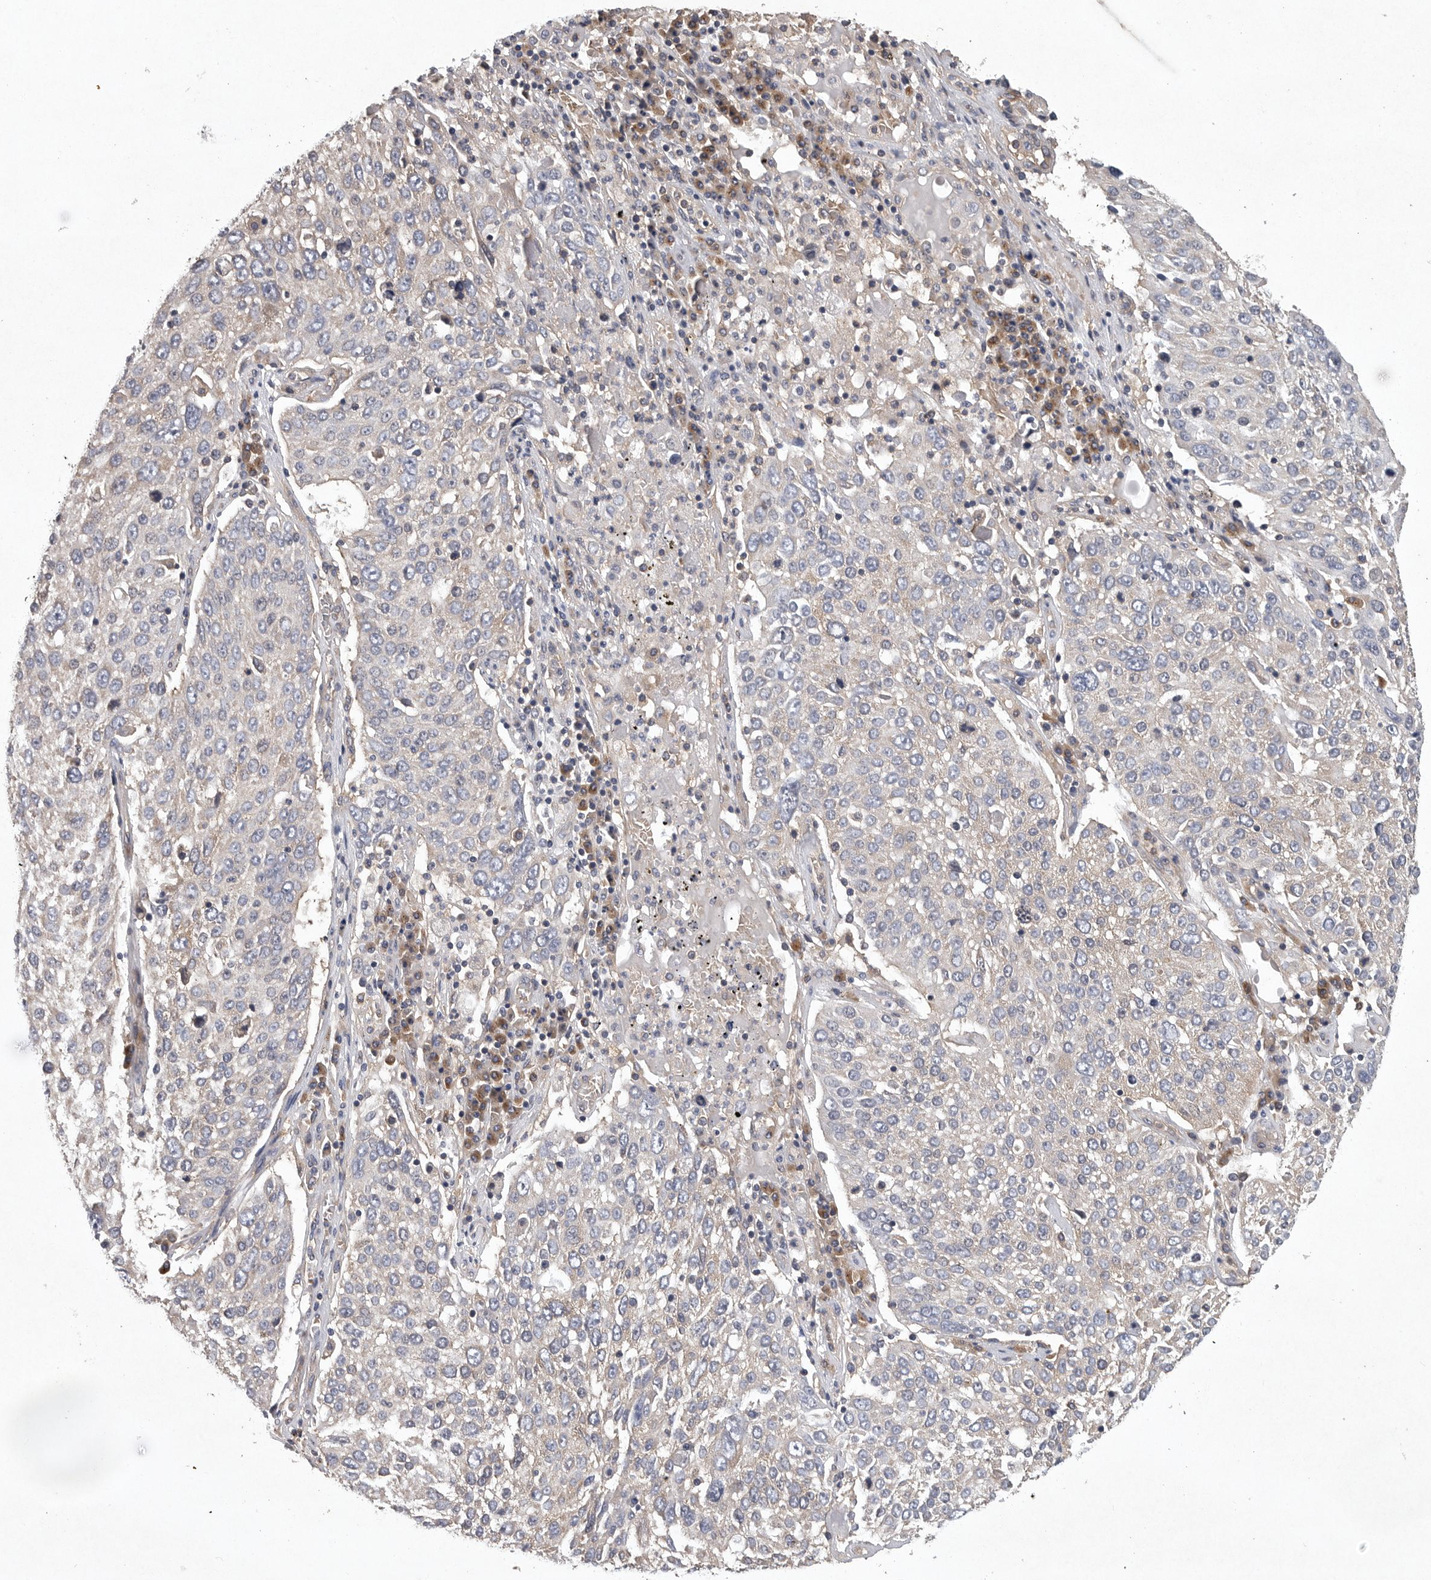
{"staining": {"intensity": "negative", "quantity": "none", "location": "none"}, "tissue": "lung cancer", "cell_type": "Tumor cells", "image_type": "cancer", "snomed": [{"axis": "morphology", "description": "Squamous cell carcinoma, NOS"}, {"axis": "topography", "description": "Lung"}], "caption": "IHC image of human lung cancer stained for a protein (brown), which reveals no staining in tumor cells.", "gene": "OXR1", "patient": {"sex": "male", "age": 65}}